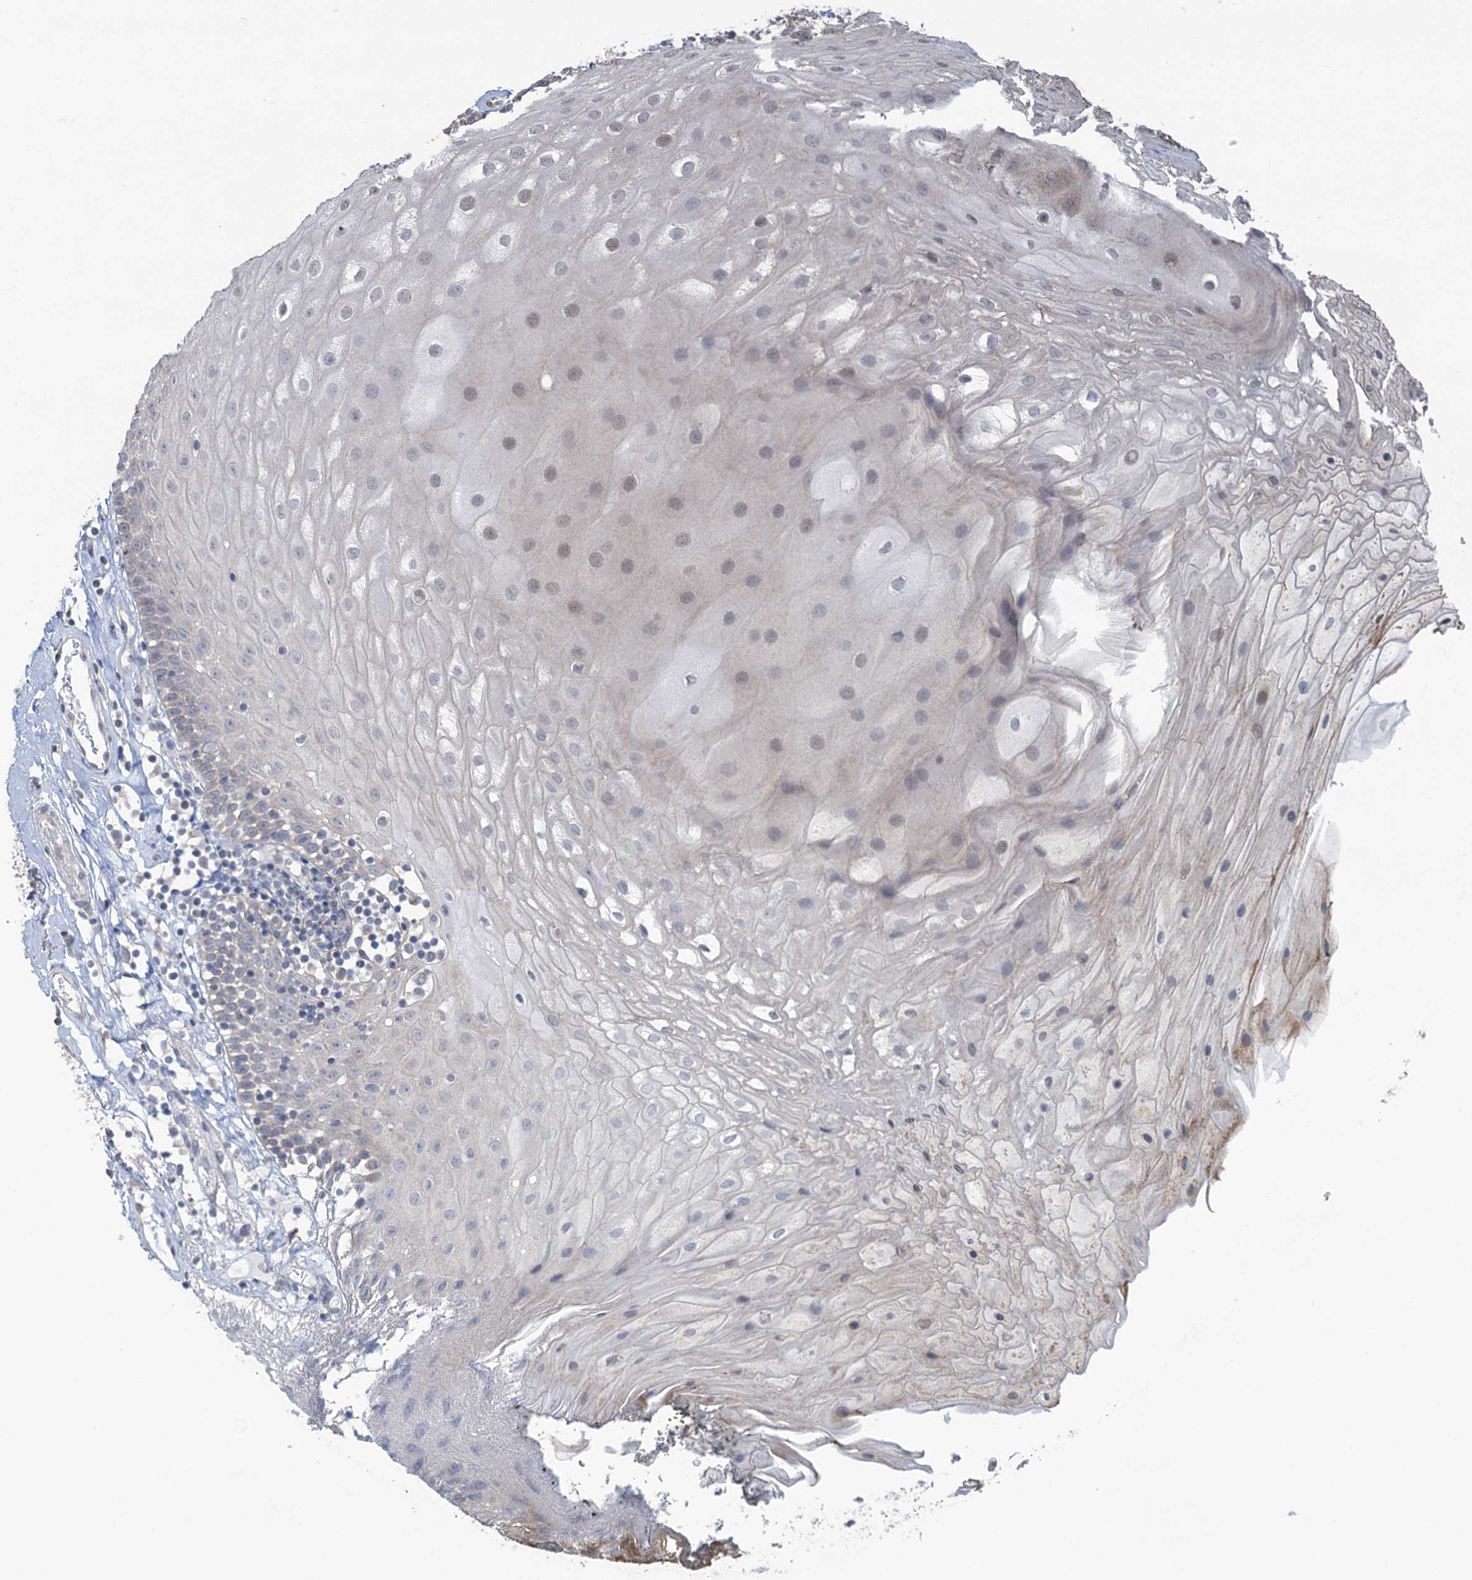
{"staining": {"intensity": "weak", "quantity": "25%-75%", "location": "nuclear"}, "tissue": "oral mucosa", "cell_type": "Squamous epithelial cells", "image_type": "normal", "snomed": [{"axis": "morphology", "description": "Normal tissue, NOS"}, {"axis": "topography", "description": "Oral tissue"}], "caption": "Unremarkable oral mucosa reveals weak nuclear positivity in about 25%-75% of squamous epithelial cells, visualized by immunohistochemistry. (DAB (3,3'-diaminobenzidine) IHC with brightfield microscopy, high magnification).", "gene": "TEX35", "patient": {"sex": "female", "age": 80}}